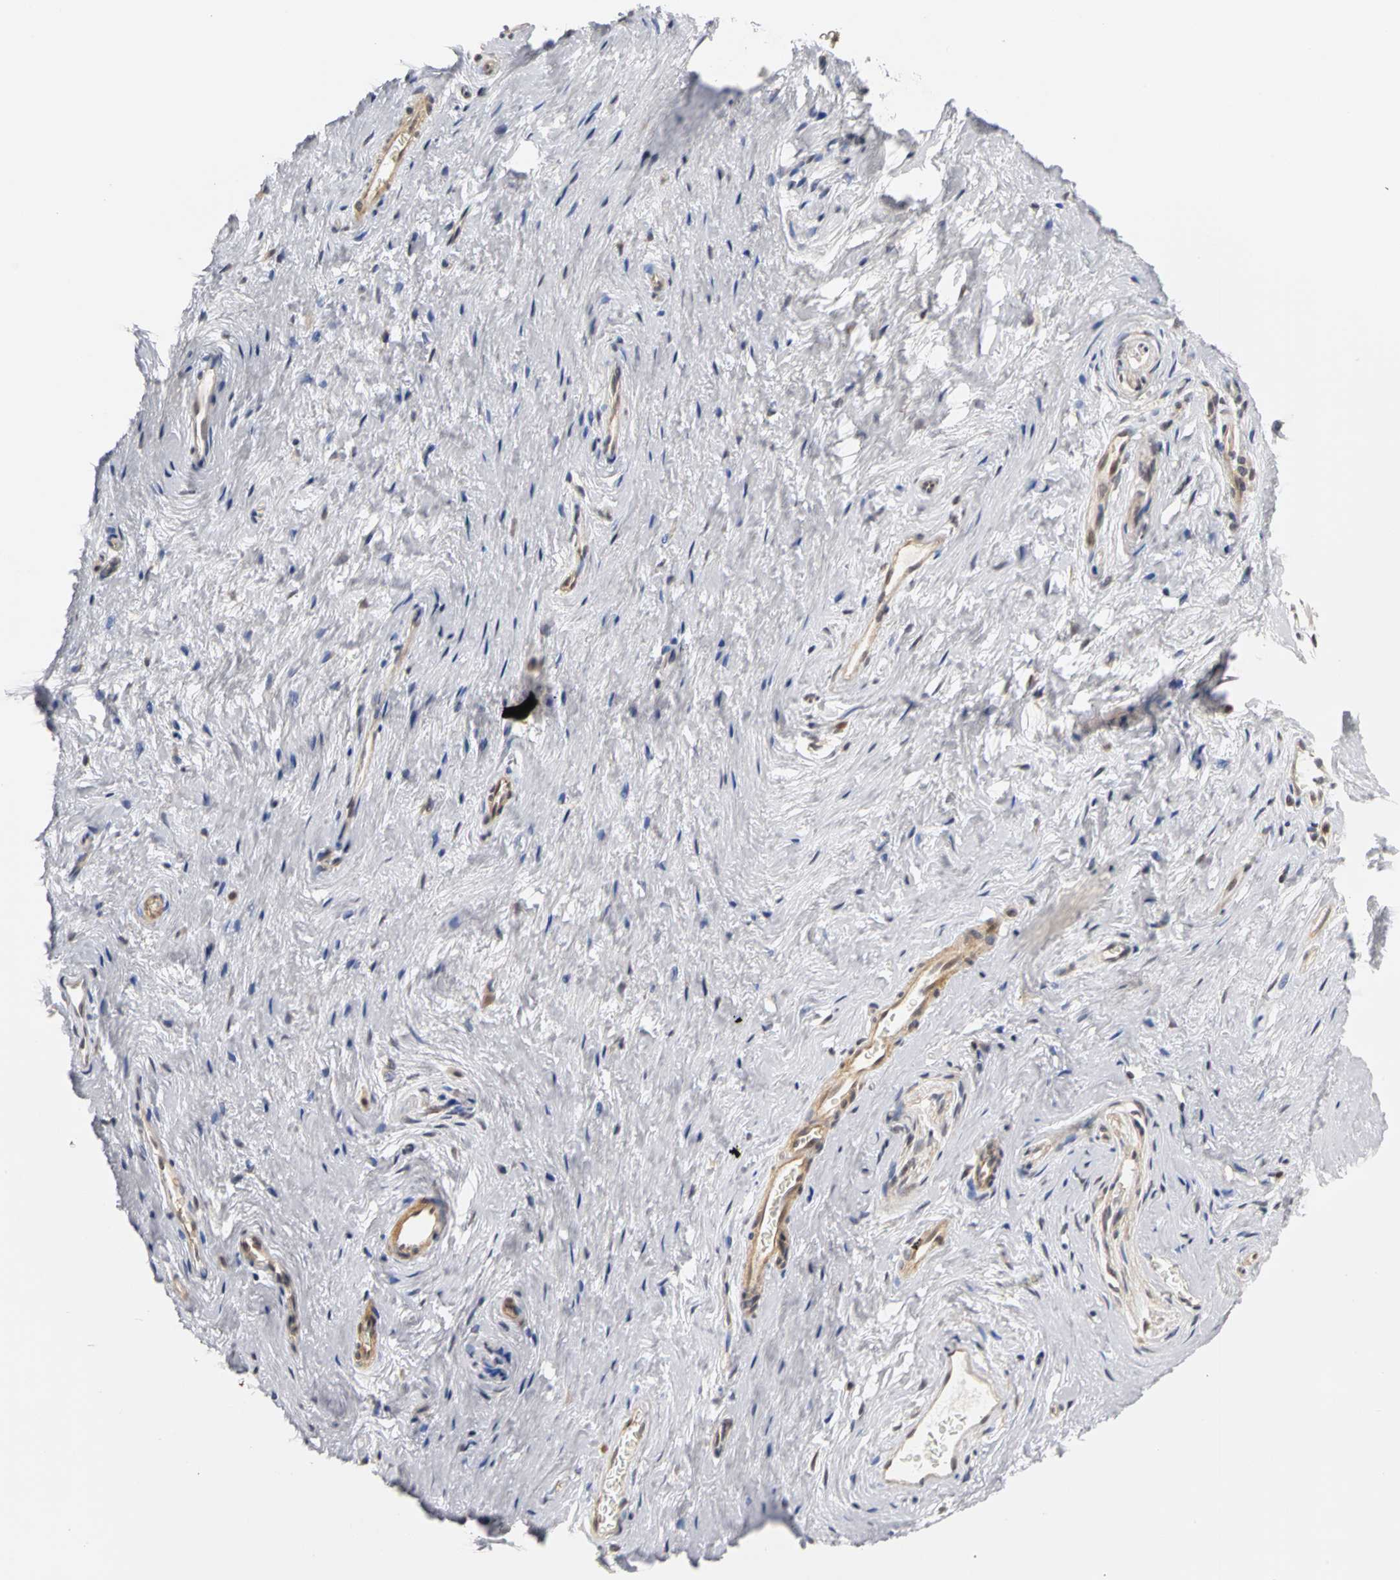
{"staining": {"intensity": "moderate", "quantity": "25%-75%", "location": "cytoplasmic/membranous,nuclear"}, "tissue": "vagina", "cell_type": "Squamous epithelial cells", "image_type": "normal", "snomed": [{"axis": "morphology", "description": "Normal tissue, NOS"}, {"axis": "topography", "description": "Soft tissue"}, {"axis": "topography", "description": "Vagina"}], "caption": "Vagina stained with immunohistochemistry demonstrates moderate cytoplasmic/membranous,nuclear positivity in about 25%-75% of squamous epithelial cells. (DAB IHC, brown staining for protein, blue staining for nuclei).", "gene": "UBE2M", "patient": {"sex": "female", "age": 61}}